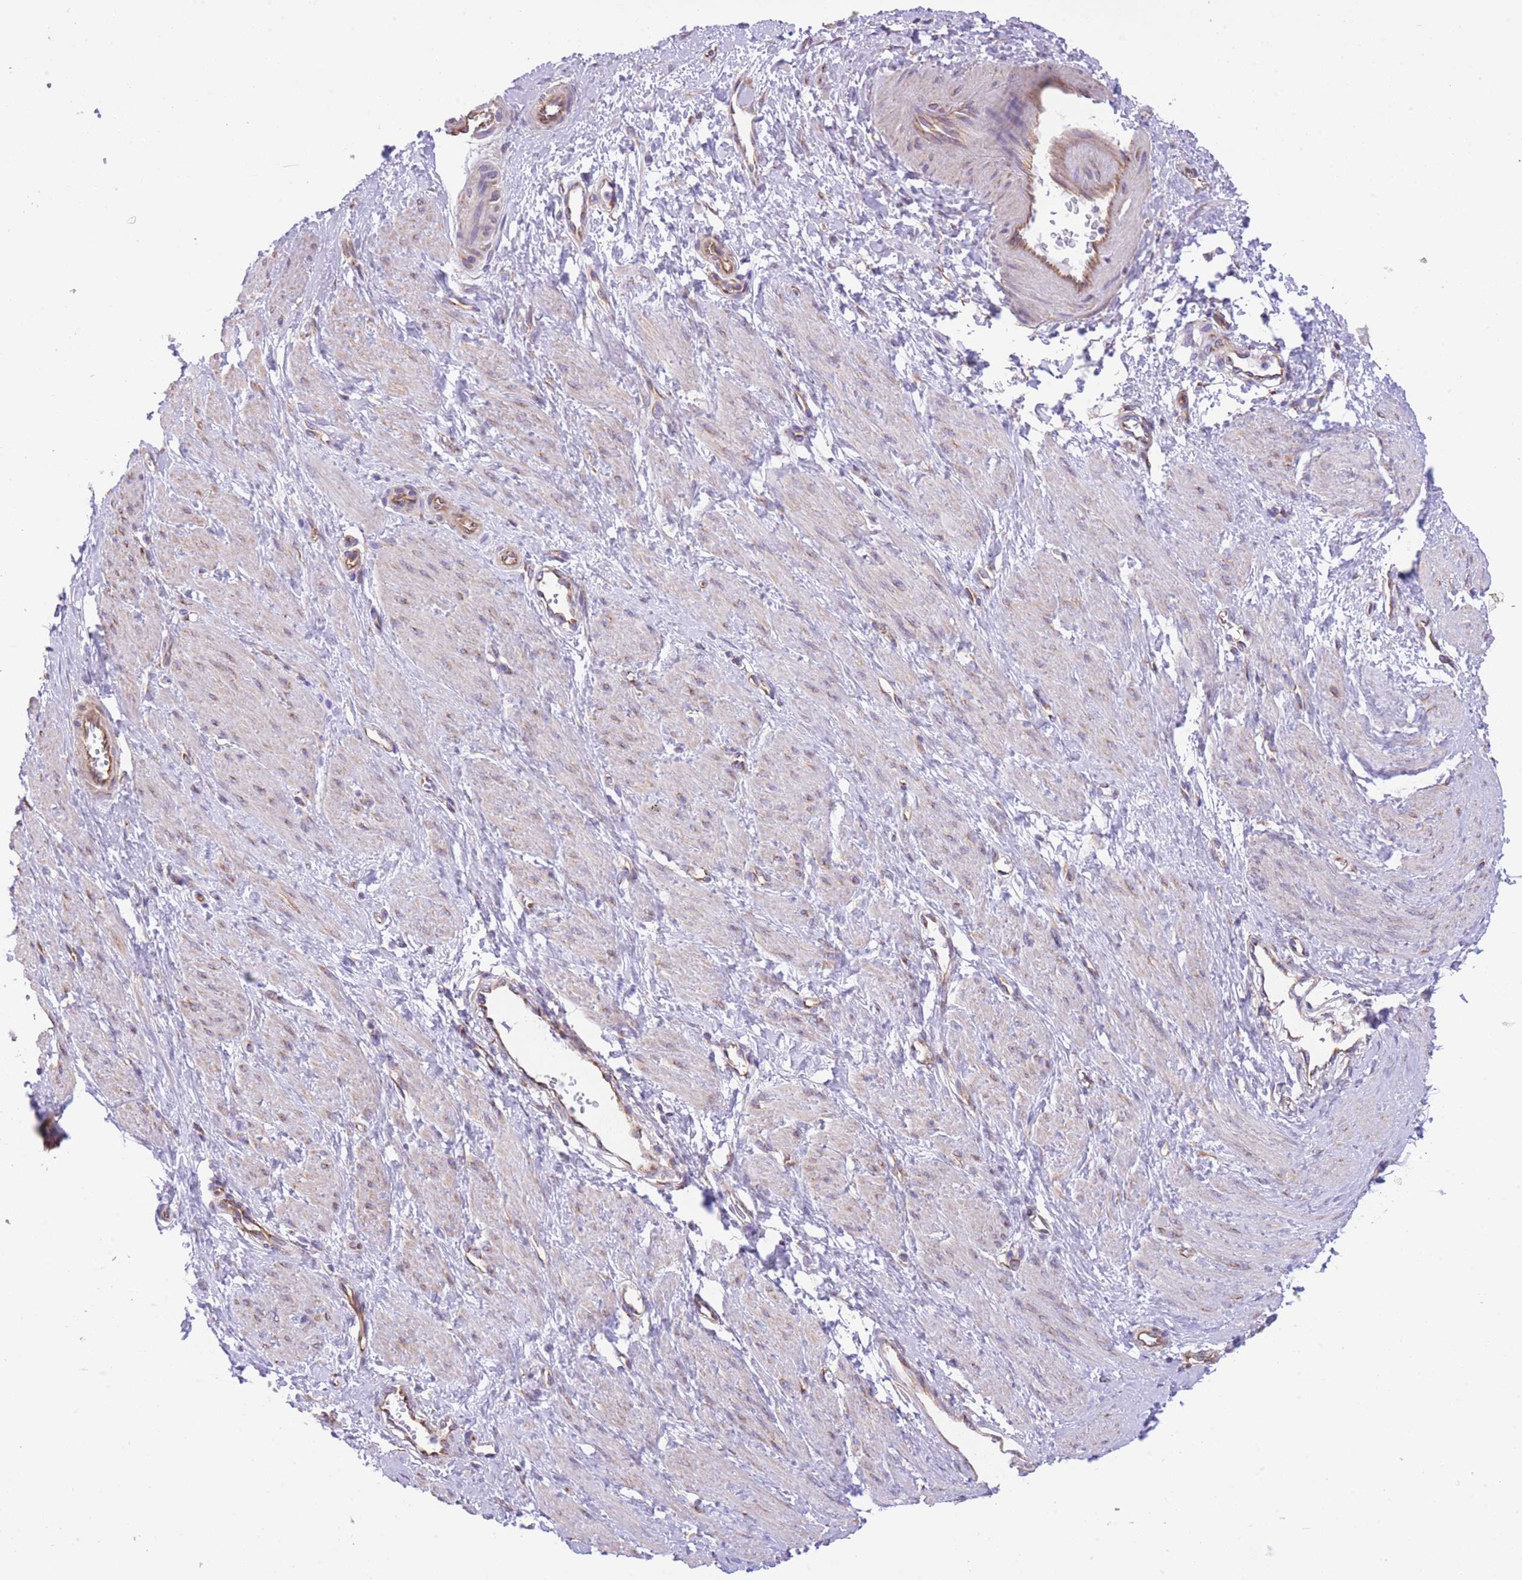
{"staining": {"intensity": "weak", "quantity": "25%-75%", "location": "cytoplasmic/membranous"}, "tissue": "smooth muscle", "cell_type": "Smooth muscle cells", "image_type": "normal", "snomed": [{"axis": "morphology", "description": "Normal tissue, NOS"}, {"axis": "topography", "description": "Smooth muscle"}, {"axis": "topography", "description": "Uterus"}], "caption": "Brown immunohistochemical staining in unremarkable human smooth muscle displays weak cytoplasmic/membranous staining in approximately 25%-75% of smooth muscle cells.", "gene": "RHOU", "patient": {"sex": "female", "age": 39}}